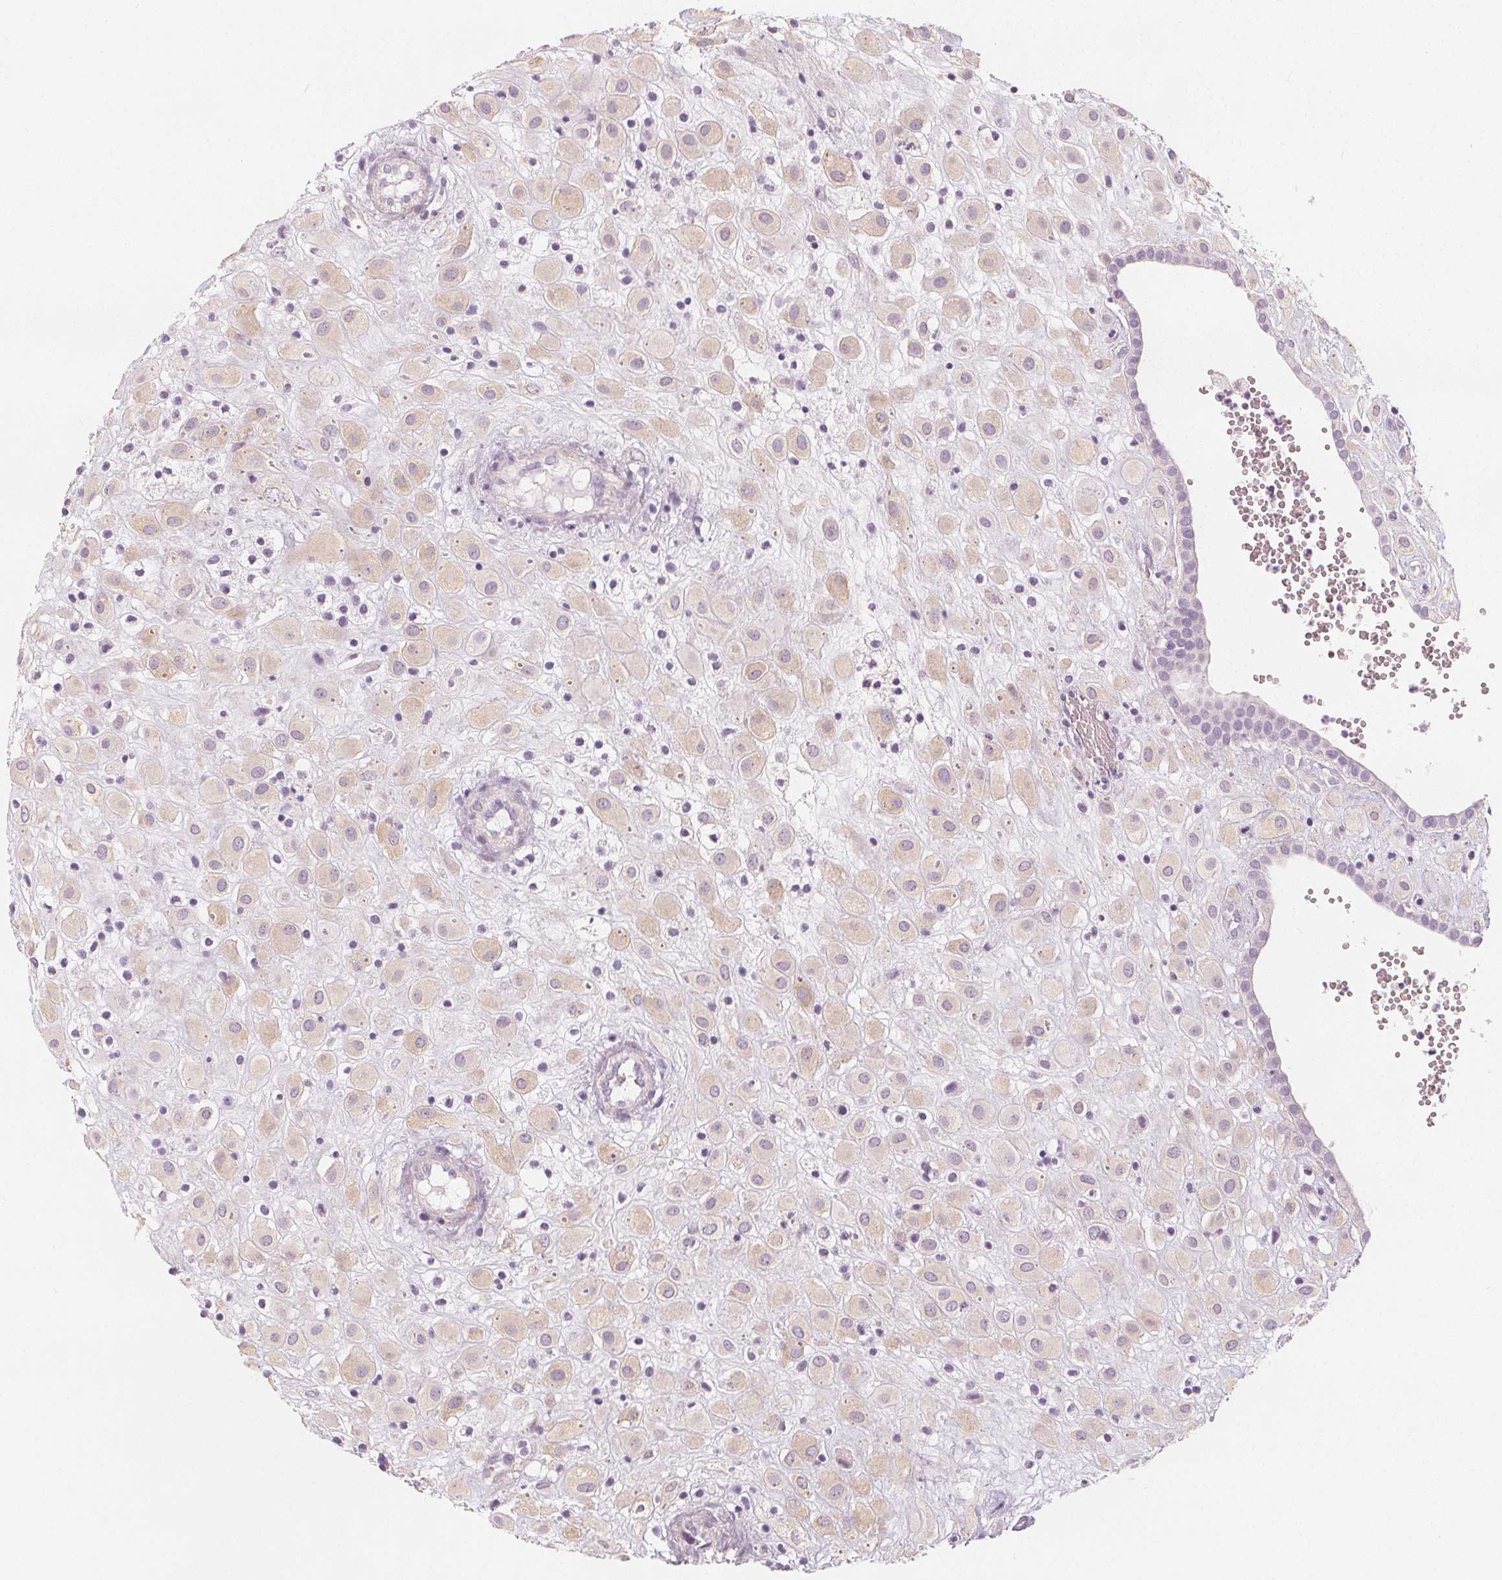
{"staining": {"intensity": "weak", "quantity": "25%-75%", "location": "cytoplasmic/membranous"}, "tissue": "placenta", "cell_type": "Decidual cells", "image_type": "normal", "snomed": [{"axis": "morphology", "description": "Normal tissue, NOS"}, {"axis": "topography", "description": "Placenta"}], "caption": "Protein analysis of benign placenta displays weak cytoplasmic/membranous positivity in about 25%-75% of decidual cells.", "gene": "MAP1A", "patient": {"sex": "female", "age": 24}}